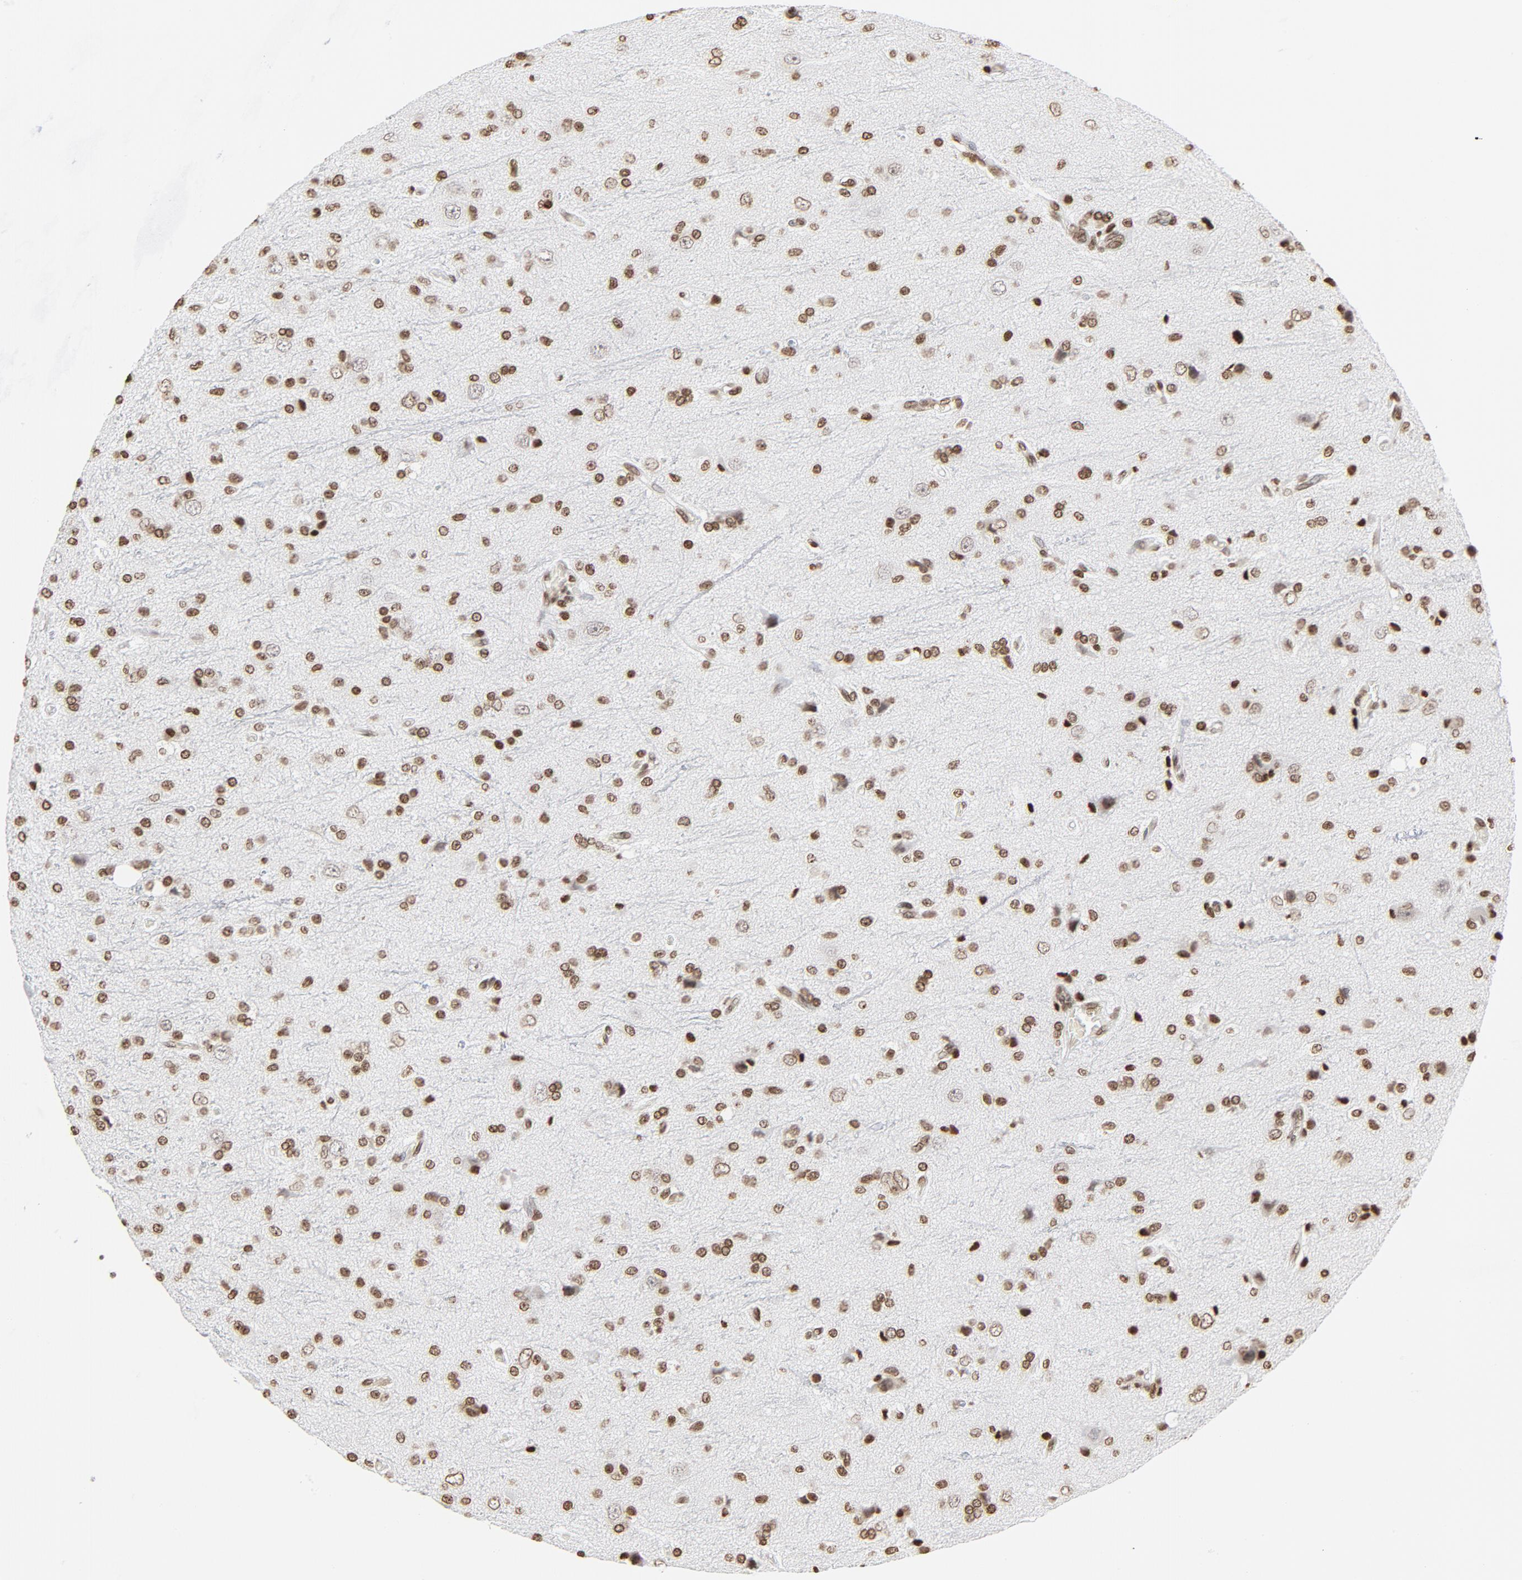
{"staining": {"intensity": "moderate", "quantity": ">75%", "location": "nuclear"}, "tissue": "glioma", "cell_type": "Tumor cells", "image_type": "cancer", "snomed": [{"axis": "morphology", "description": "Glioma, malignant, High grade"}, {"axis": "topography", "description": "Brain"}], "caption": "Immunohistochemistry (IHC) histopathology image of neoplastic tissue: human malignant high-grade glioma stained using immunohistochemistry (IHC) displays medium levels of moderate protein expression localized specifically in the nuclear of tumor cells, appearing as a nuclear brown color.", "gene": "H2AC12", "patient": {"sex": "male", "age": 47}}